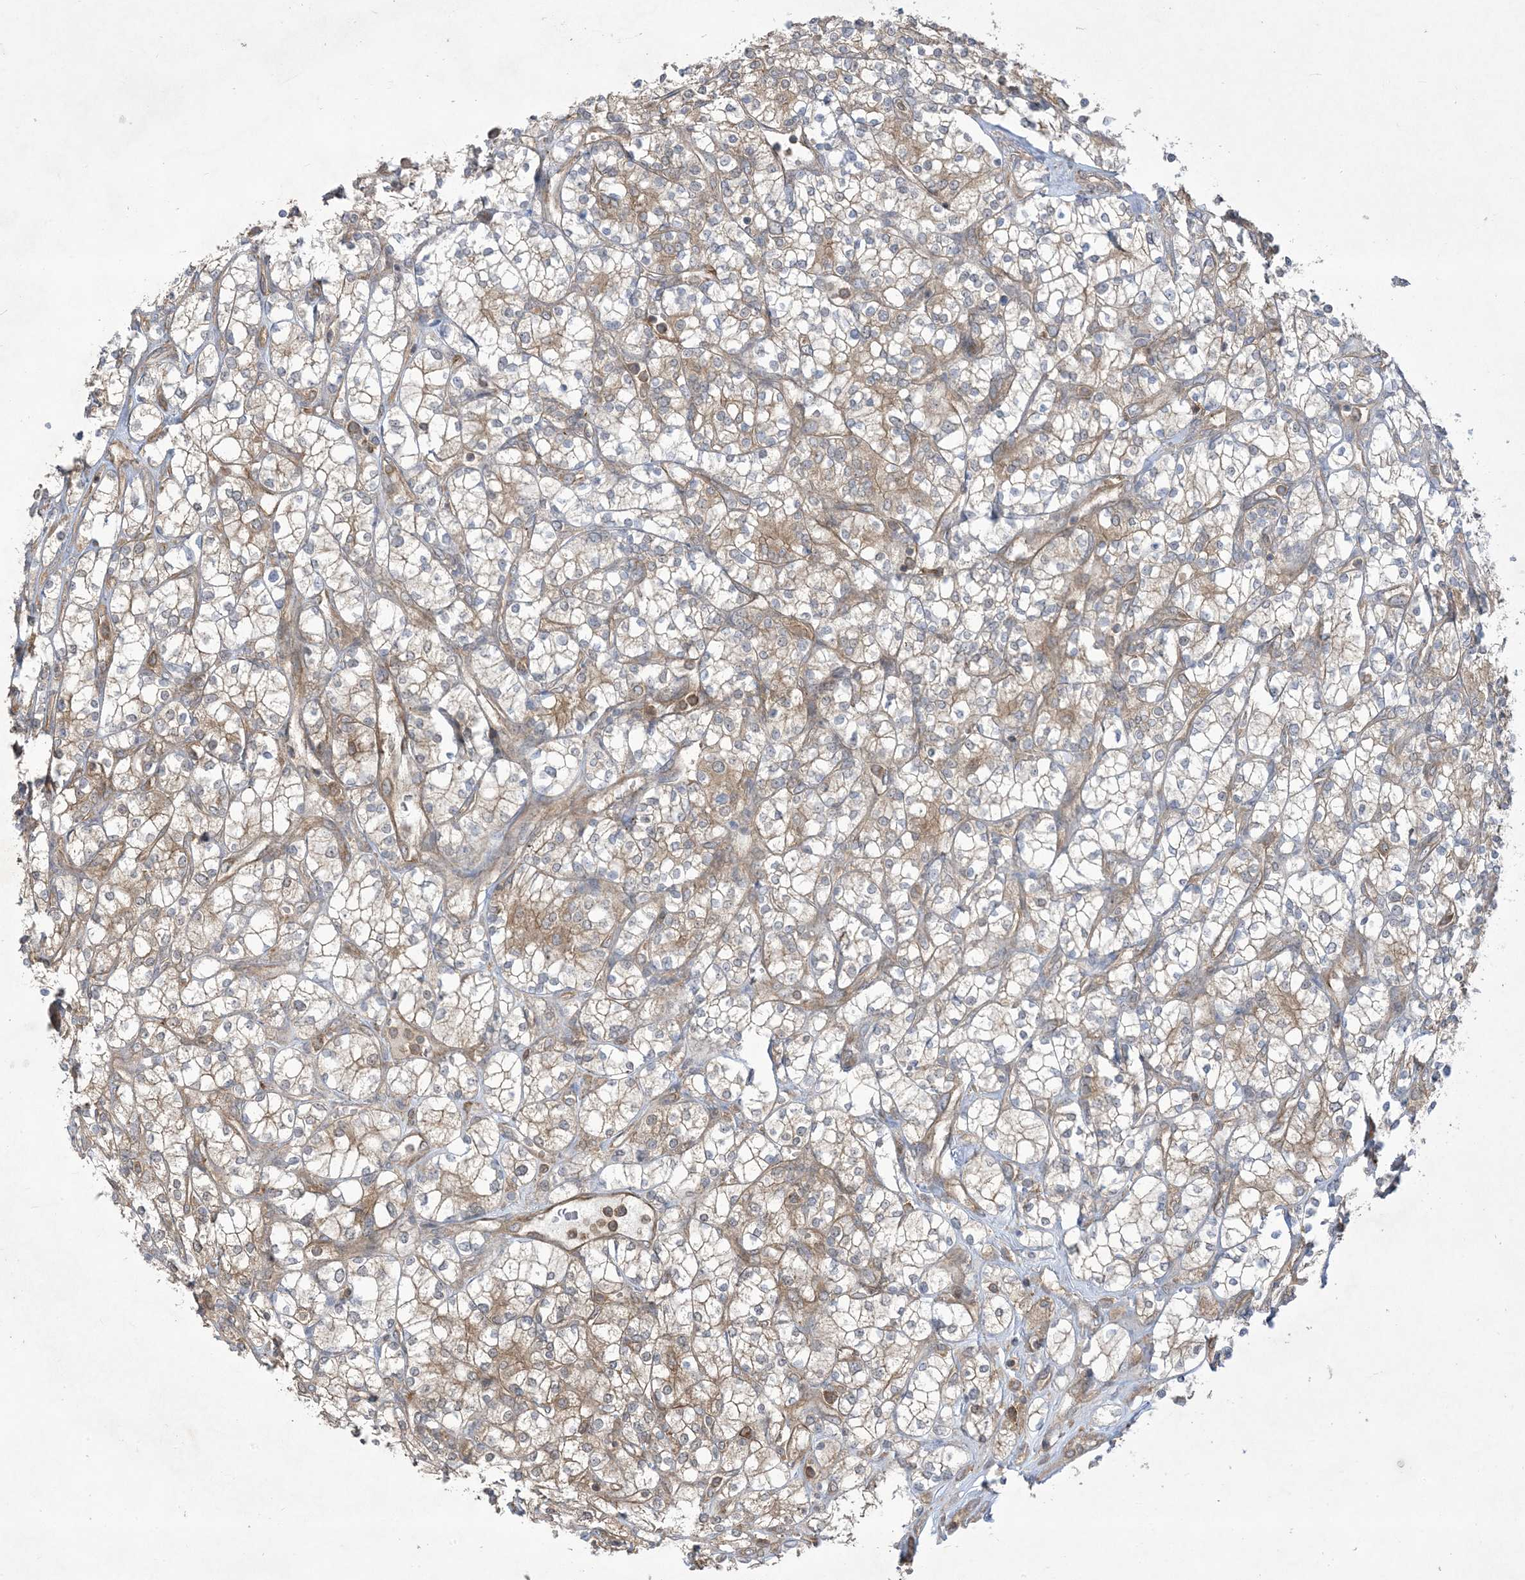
{"staining": {"intensity": "moderate", "quantity": "25%-75%", "location": "cytoplasmic/membranous"}, "tissue": "renal cancer", "cell_type": "Tumor cells", "image_type": "cancer", "snomed": [{"axis": "morphology", "description": "Adenocarcinoma, NOS"}, {"axis": "topography", "description": "Kidney"}], "caption": "About 25%-75% of tumor cells in human renal cancer (adenocarcinoma) show moderate cytoplasmic/membranous protein expression as visualized by brown immunohistochemical staining.", "gene": "SOGA3", "patient": {"sex": "male", "age": 77}}